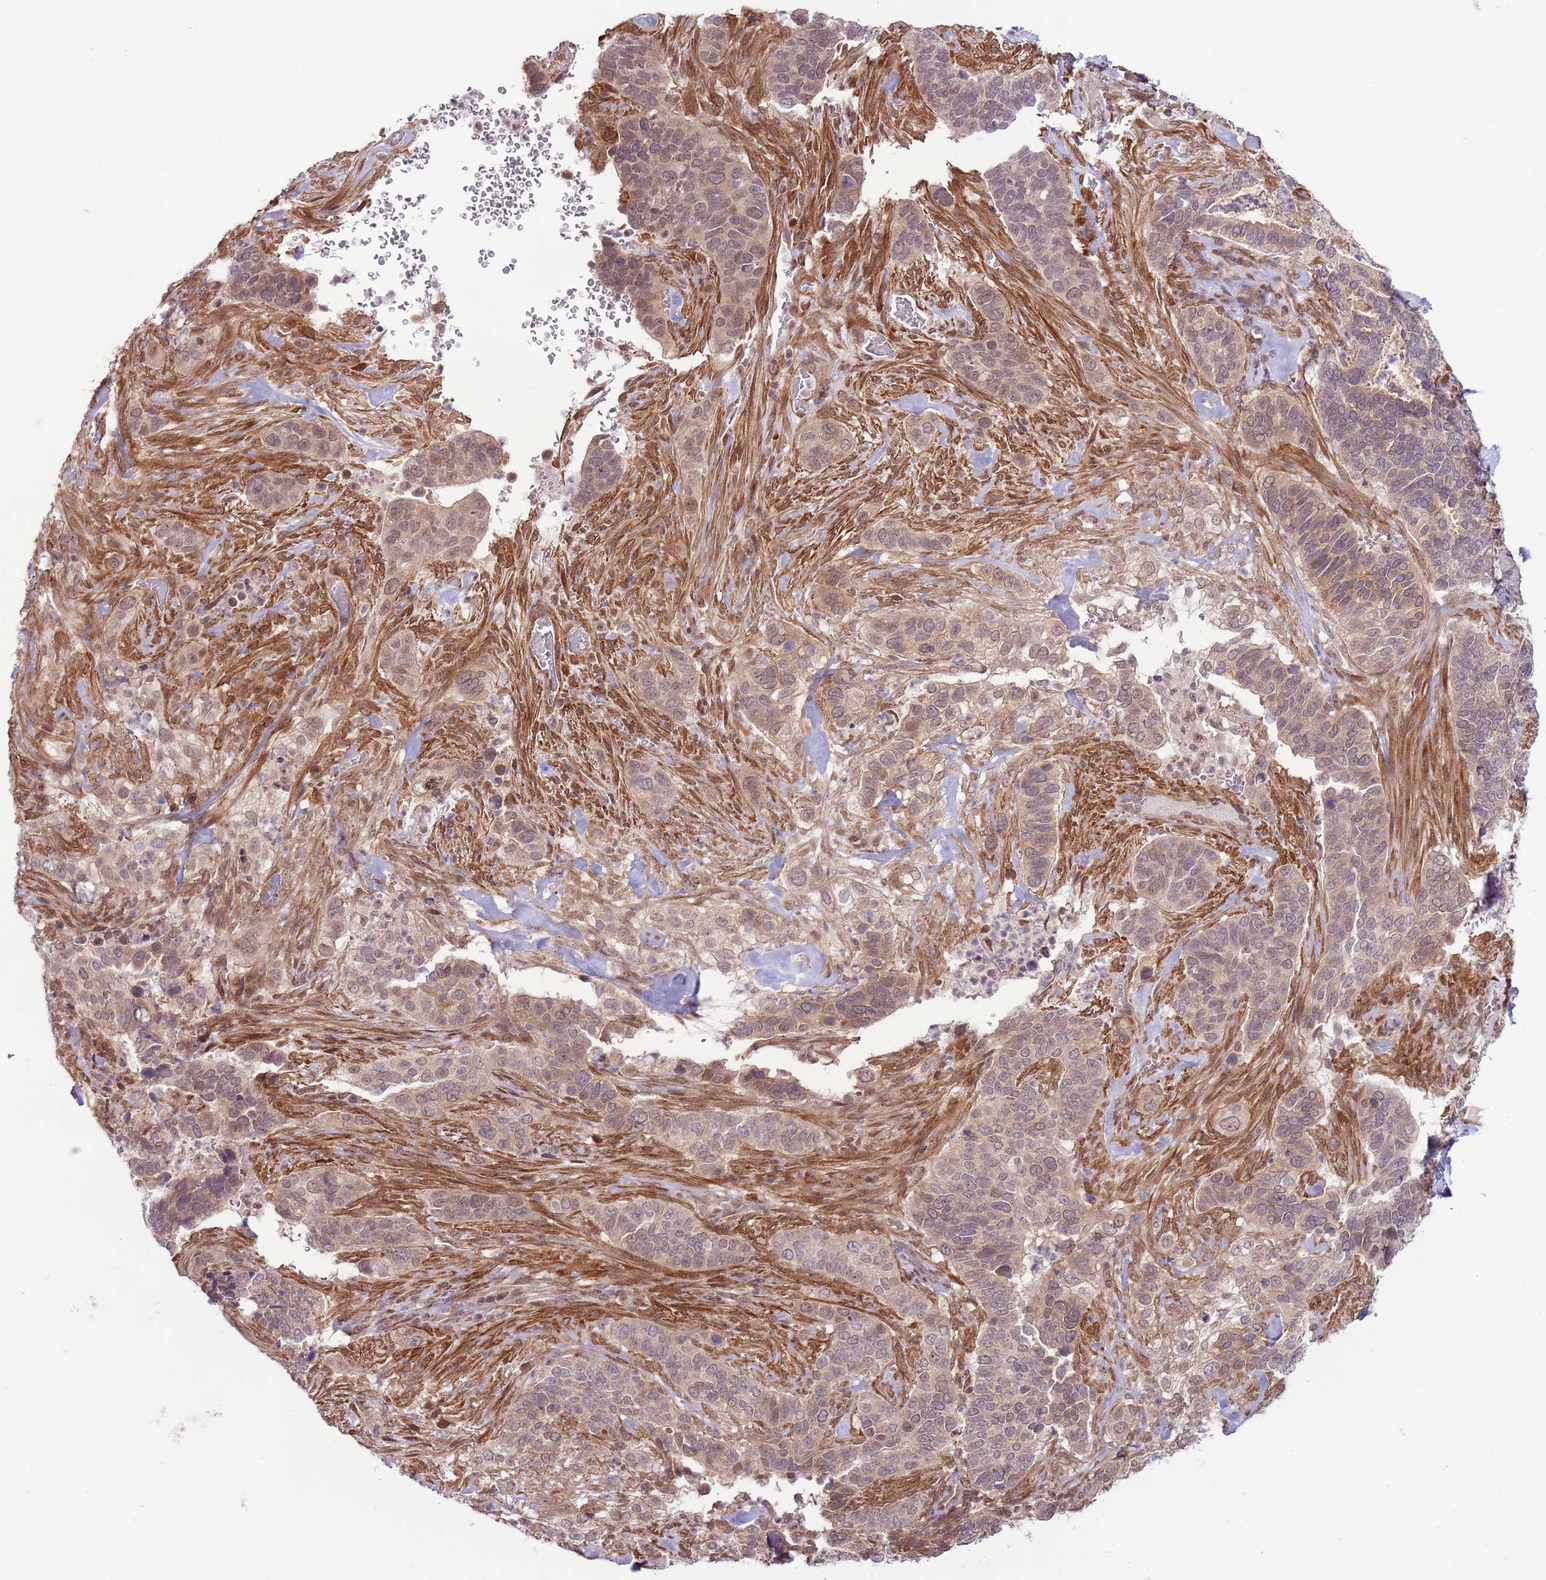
{"staining": {"intensity": "weak", "quantity": ">75%", "location": "cytoplasmic/membranous,nuclear"}, "tissue": "cervical cancer", "cell_type": "Tumor cells", "image_type": "cancer", "snomed": [{"axis": "morphology", "description": "Squamous cell carcinoma, NOS"}, {"axis": "topography", "description": "Cervix"}], "caption": "DAB (3,3'-diaminobenzidine) immunohistochemical staining of squamous cell carcinoma (cervical) reveals weak cytoplasmic/membranous and nuclear protein expression in approximately >75% of tumor cells.", "gene": "DCAF4", "patient": {"sex": "female", "age": 38}}